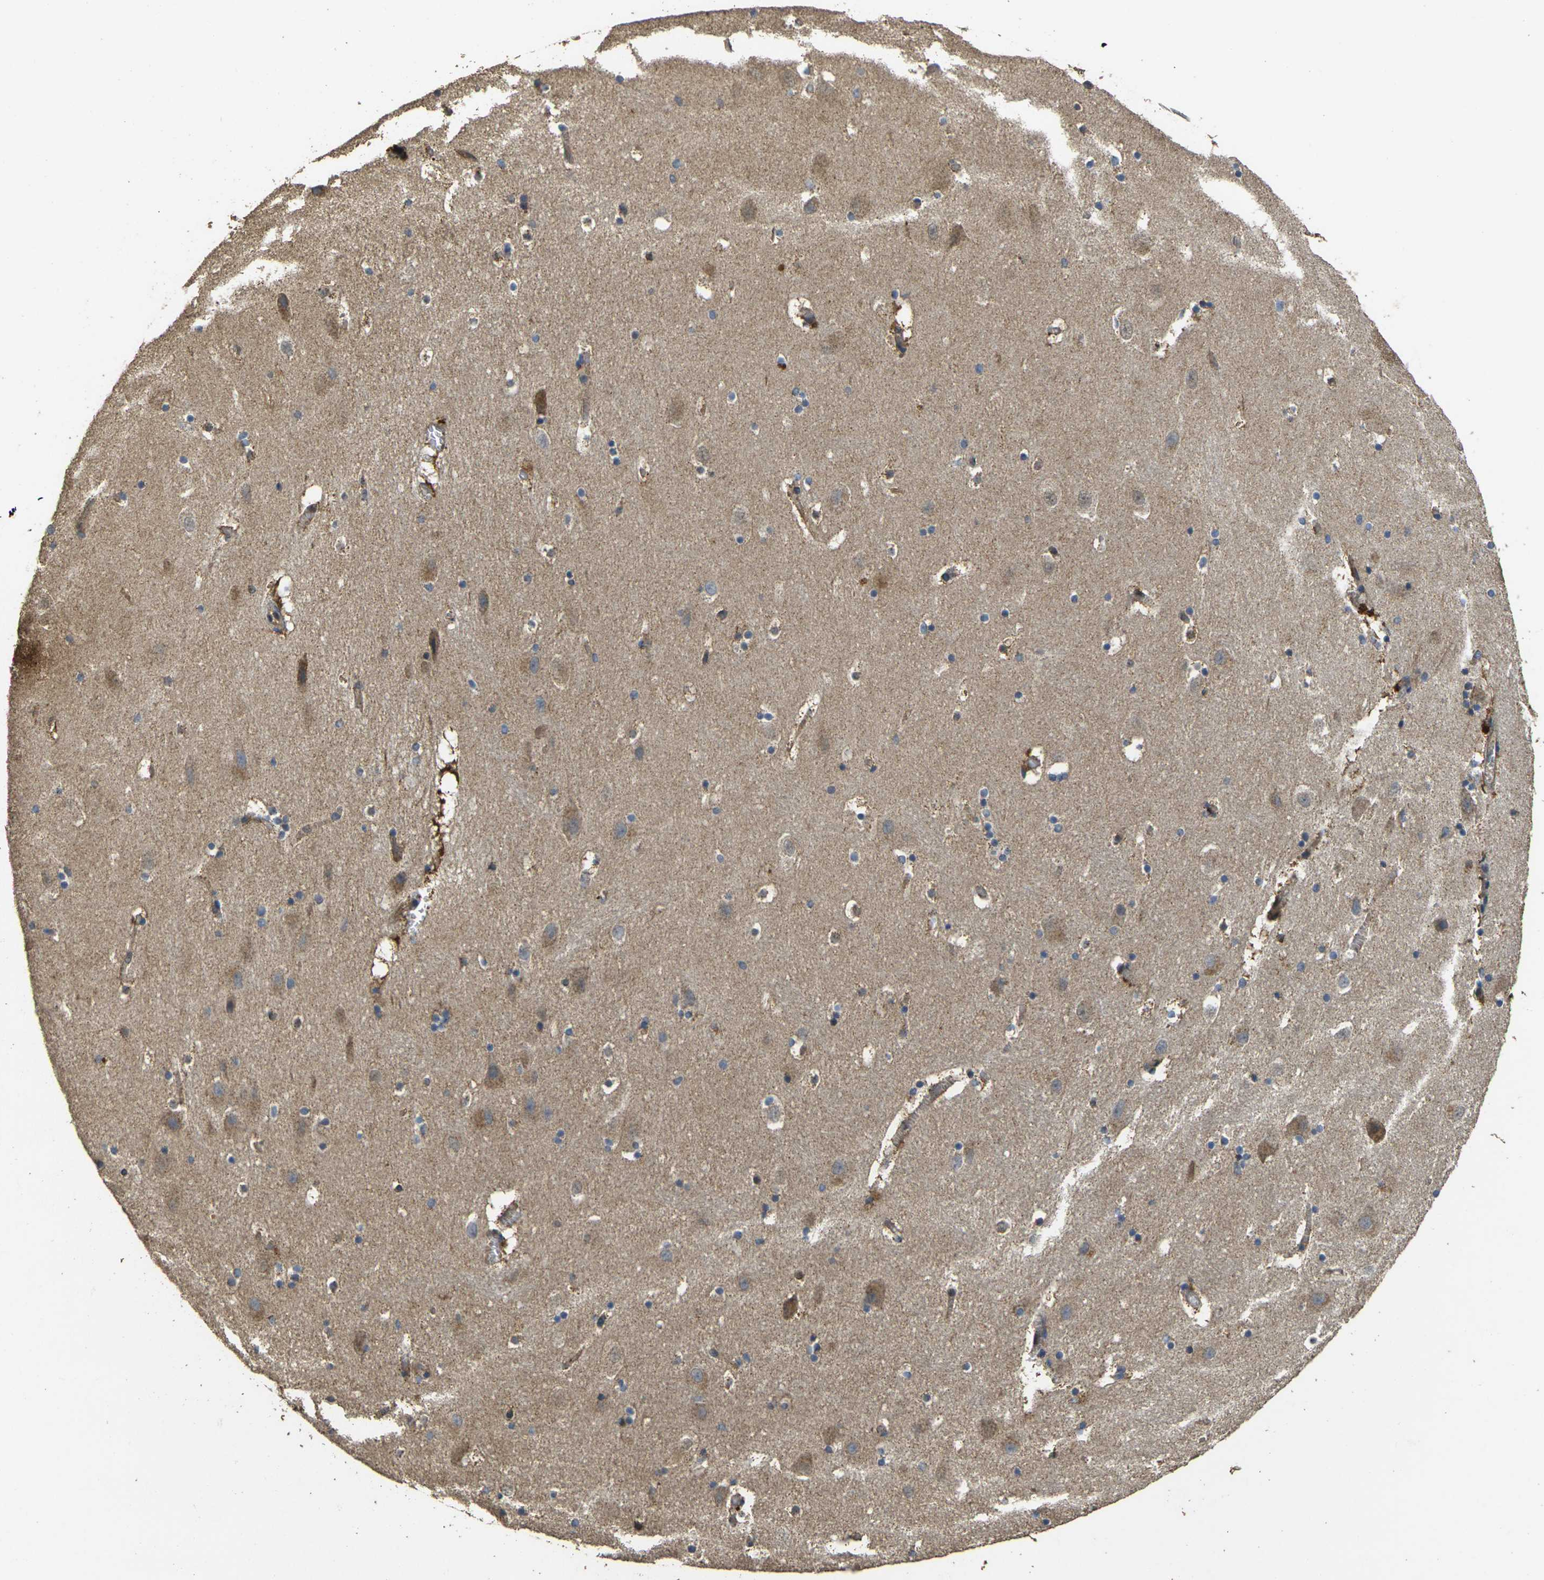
{"staining": {"intensity": "moderate", "quantity": "25%-75%", "location": "cytoplasmic/membranous"}, "tissue": "hippocampus", "cell_type": "Glial cells", "image_type": "normal", "snomed": [{"axis": "morphology", "description": "Normal tissue, NOS"}, {"axis": "topography", "description": "Hippocampus"}], "caption": "Brown immunohistochemical staining in normal hippocampus demonstrates moderate cytoplasmic/membranous positivity in approximately 25%-75% of glial cells.", "gene": "MAPK11", "patient": {"sex": "male", "age": 45}}